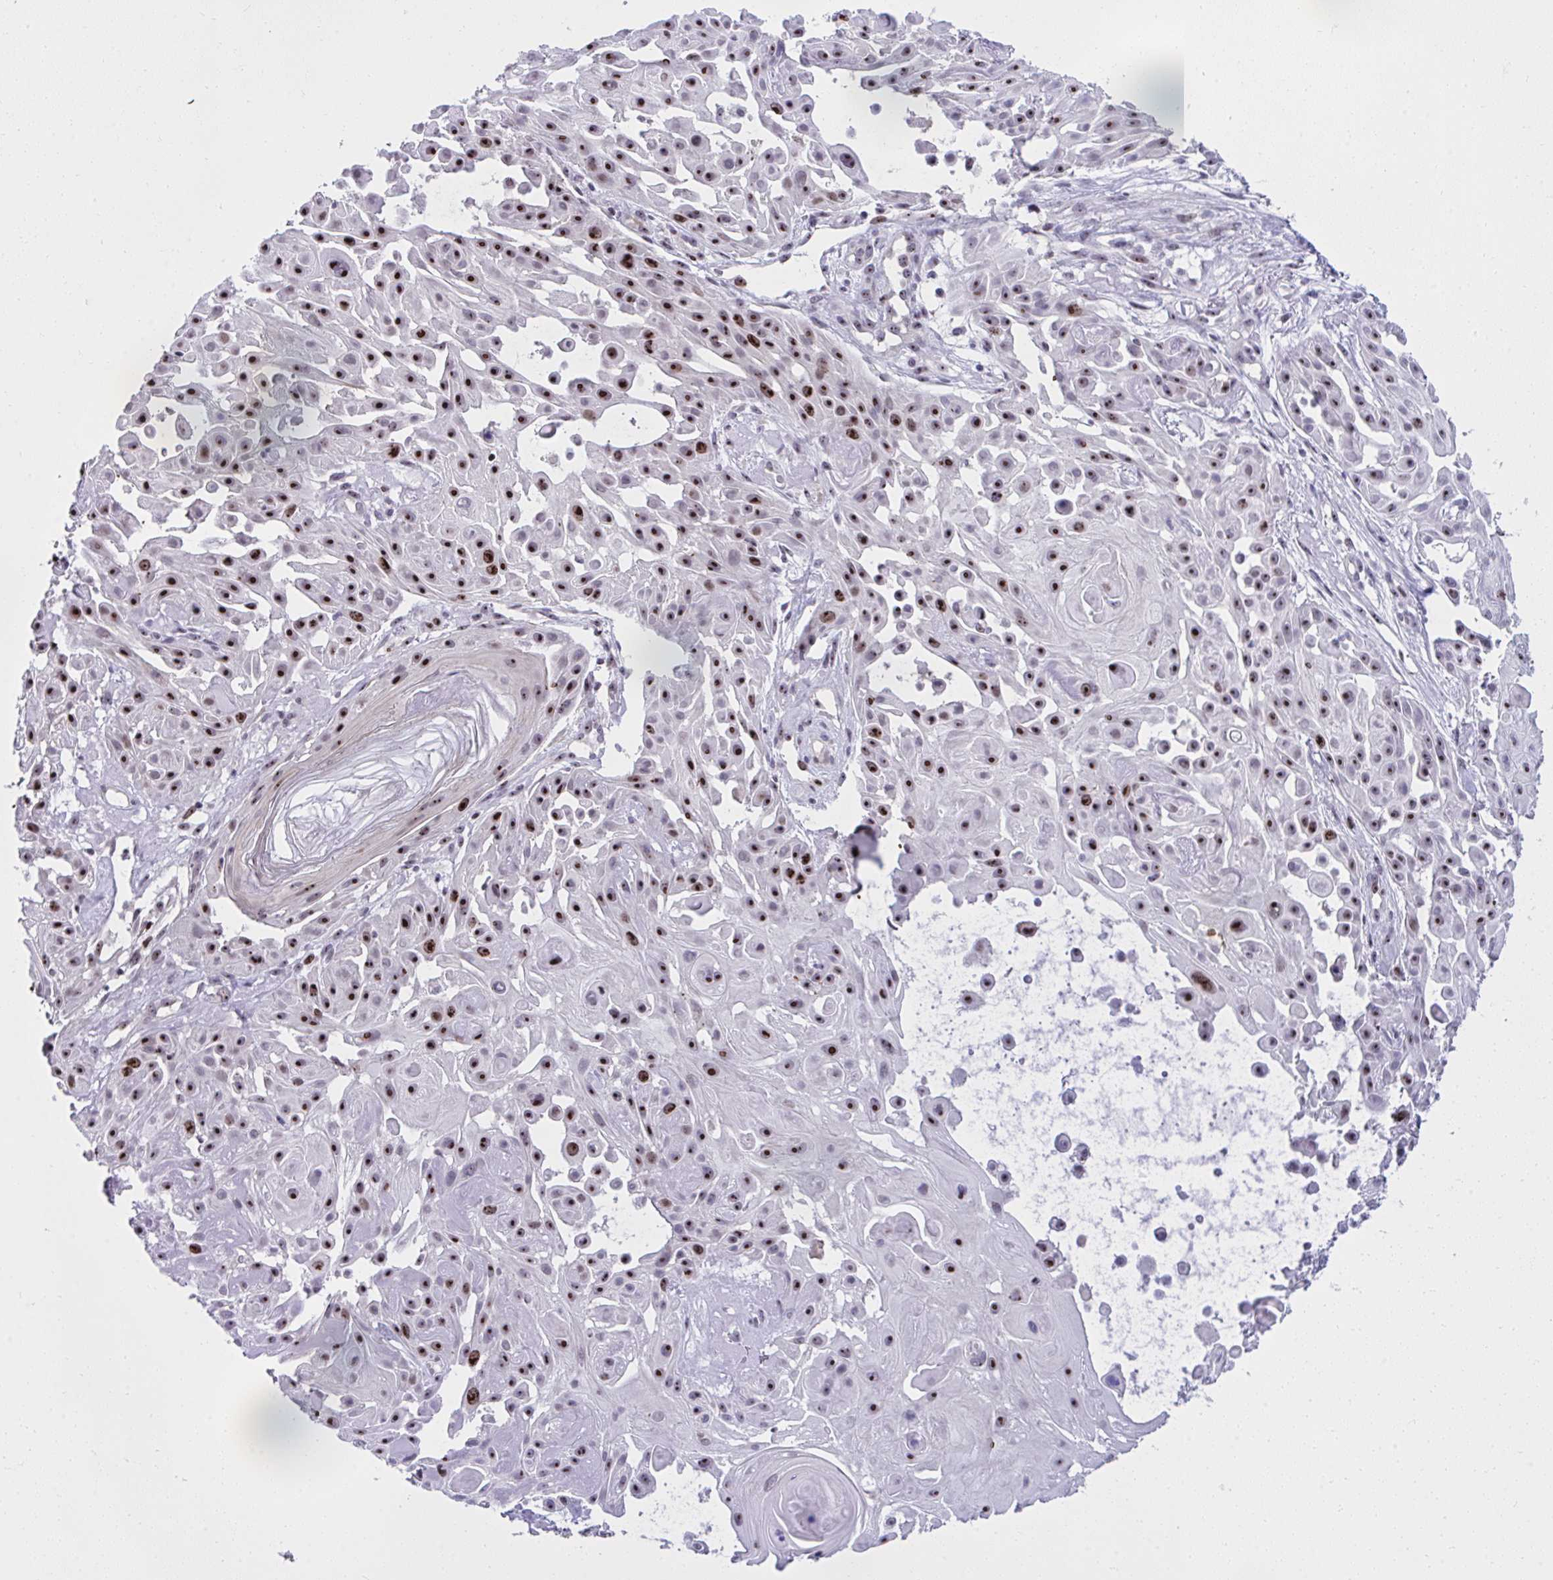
{"staining": {"intensity": "strong", "quantity": "25%-75%", "location": "nuclear"}, "tissue": "skin cancer", "cell_type": "Tumor cells", "image_type": "cancer", "snomed": [{"axis": "morphology", "description": "Squamous cell carcinoma, NOS"}, {"axis": "topography", "description": "Skin"}], "caption": "IHC (DAB) staining of human skin cancer (squamous cell carcinoma) reveals strong nuclear protein staining in approximately 25%-75% of tumor cells.", "gene": "CEP72", "patient": {"sex": "male", "age": 91}}